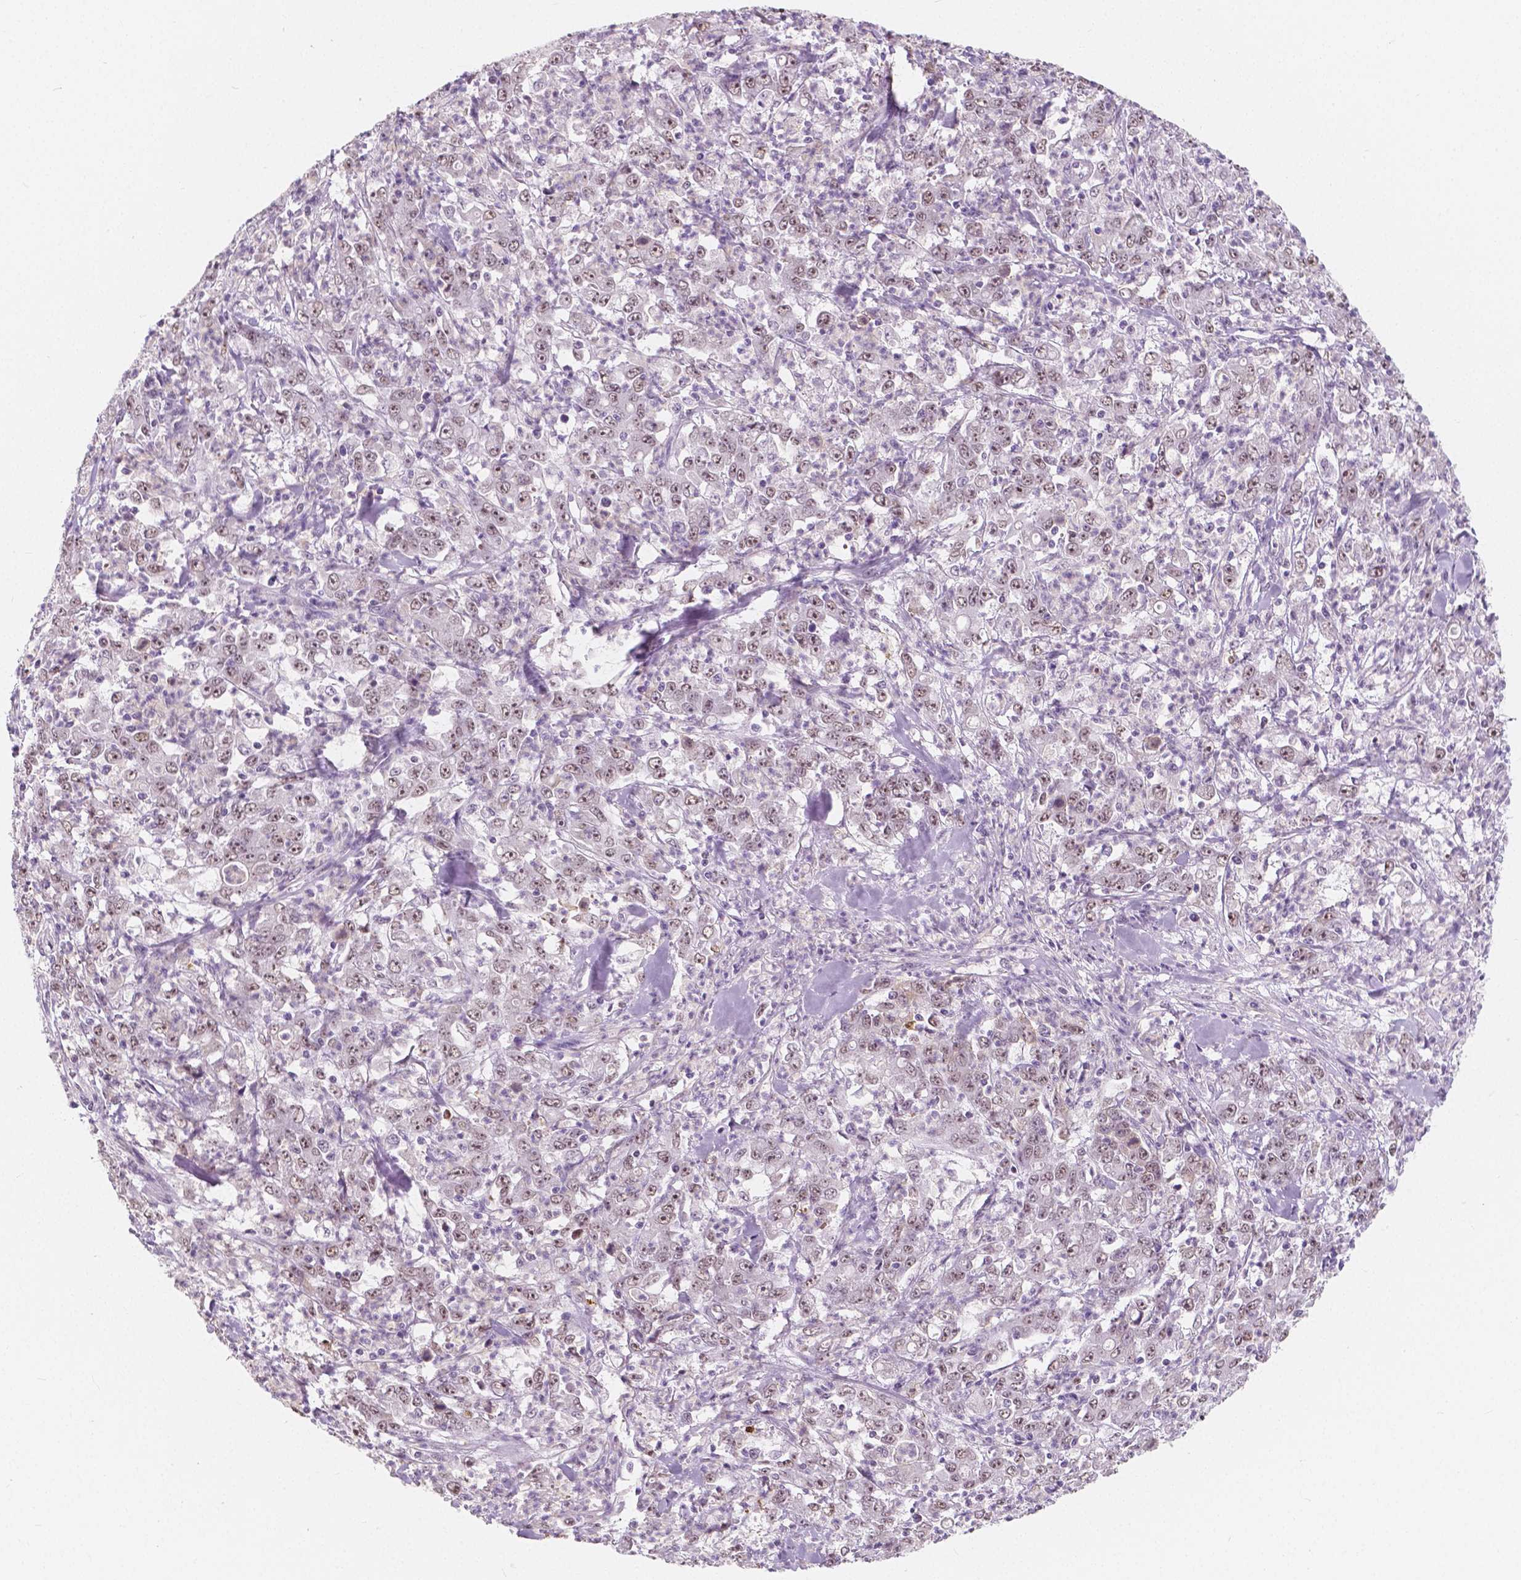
{"staining": {"intensity": "weak", "quantity": ">75%", "location": "nuclear"}, "tissue": "stomach cancer", "cell_type": "Tumor cells", "image_type": "cancer", "snomed": [{"axis": "morphology", "description": "Adenocarcinoma, NOS"}, {"axis": "topography", "description": "Stomach, lower"}], "caption": "DAB immunohistochemical staining of human stomach cancer shows weak nuclear protein positivity in about >75% of tumor cells.", "gene": "NOLC1", "patient": {"sex": "female", "age": 71}}